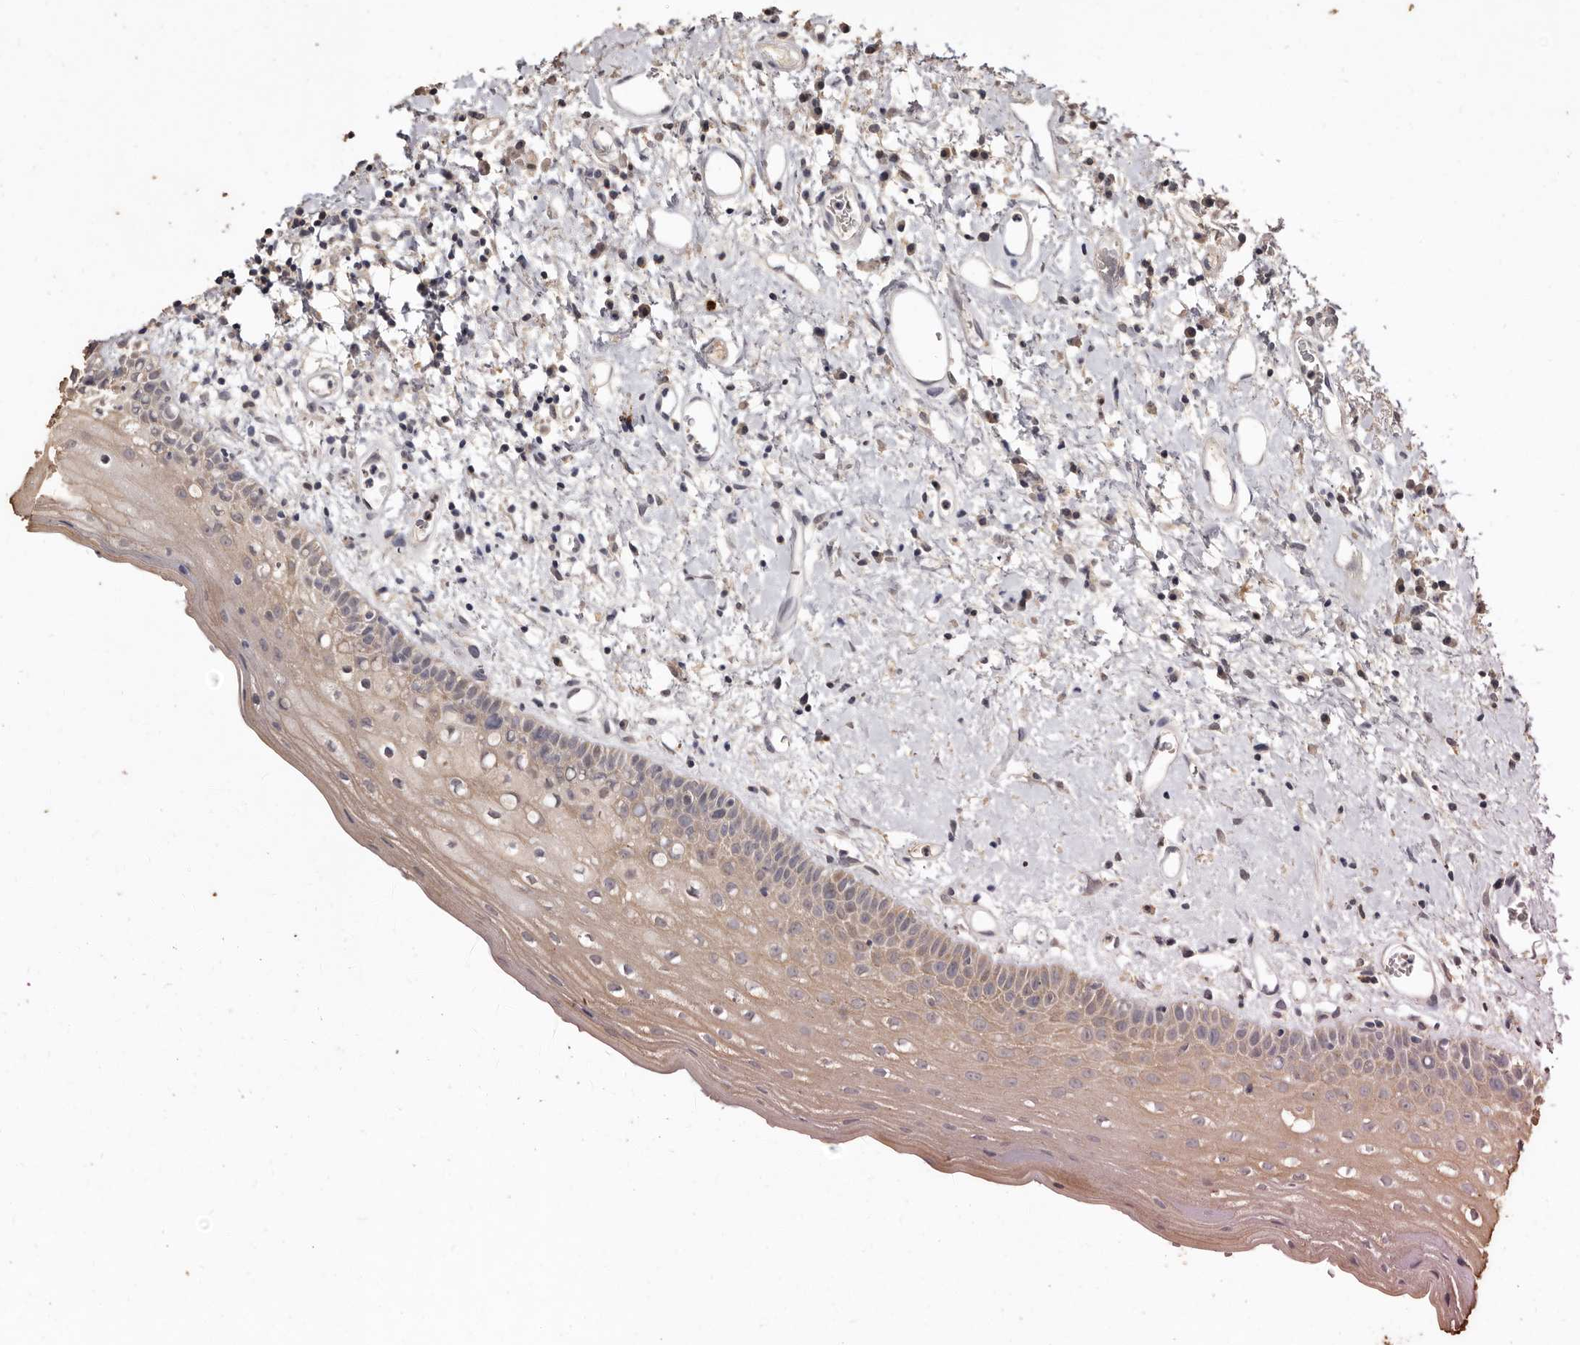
{"staining": {"intensity": "weak", "quantity": ">75%", "location": "cytoplasmic/membranous"}, "tissue": "oral mucosa", "cell_type": "Squamous epithelial cells", "image_type": "normal", "snomed": [{"axis": "morphology", "description": "Normal tissue, NOS"}, {"axis": "topography", "description": "Oral tissue"}], "caption": "IHC of unremarkable oral mucosa exhibits low levels of weak cytoplasmic/membranous staining in approximately >75% of squamous epithelial cells.", "gene": "INAVA", "patient": {"sex": "female", "age": 76}}